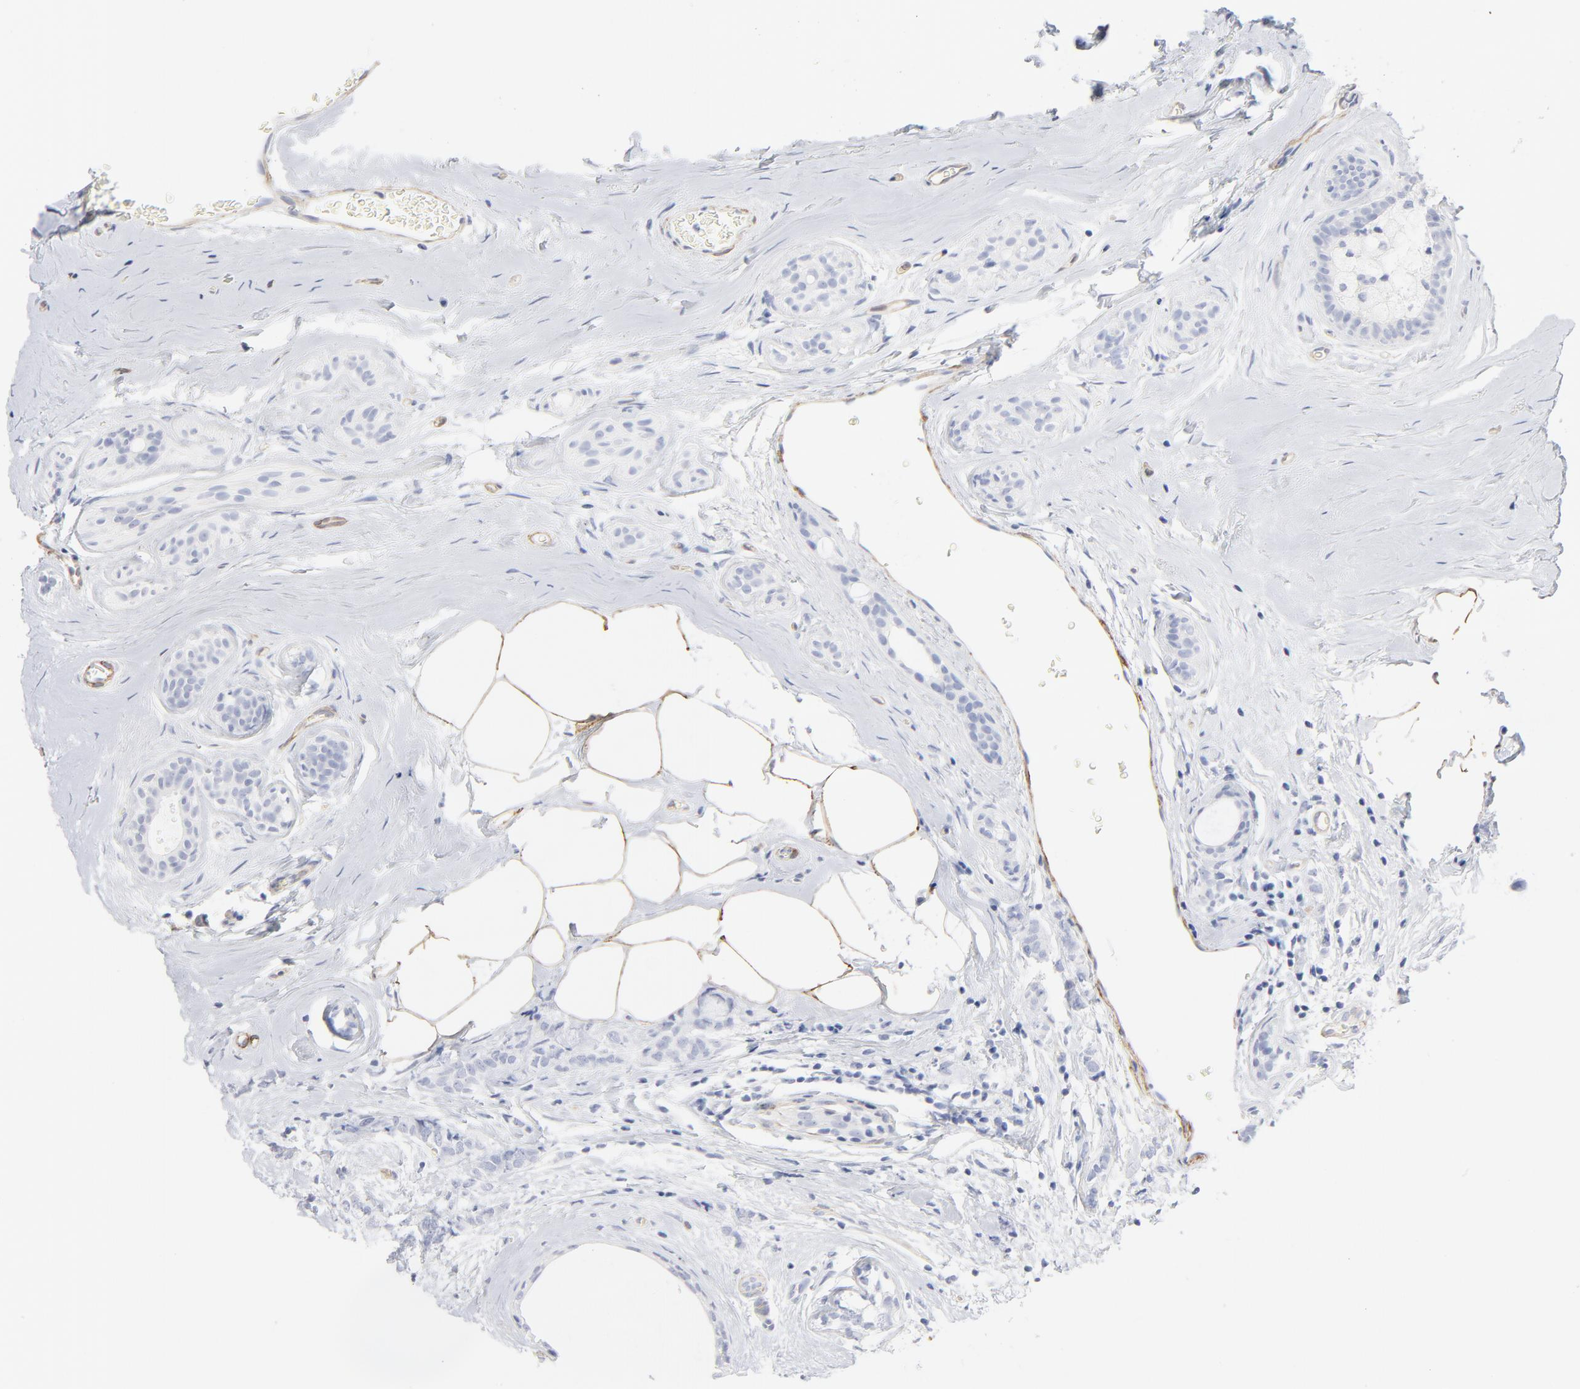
{"staining": {"intensity": "negative", "quantity": "none", "location": "none"}, "tissue": "breast cancer", "cell_type": "Tumor cells", "image_type": "cancer", "snomed": [{"axis": "morphology", "description": "Lobular carcinoma"}, {"axis": "topography", "description": "Breast"}], "caption": "Immunohistochemistry (IHC) micrograph of neoplastic tissue: human breast lobular carcinoma stained with DAB (3,3'-diaminobenzidine) exhibits no significant protein expression in tumor cells.", "gene": "AGTR1", "patient": {"sex": "female", "age": 60}}